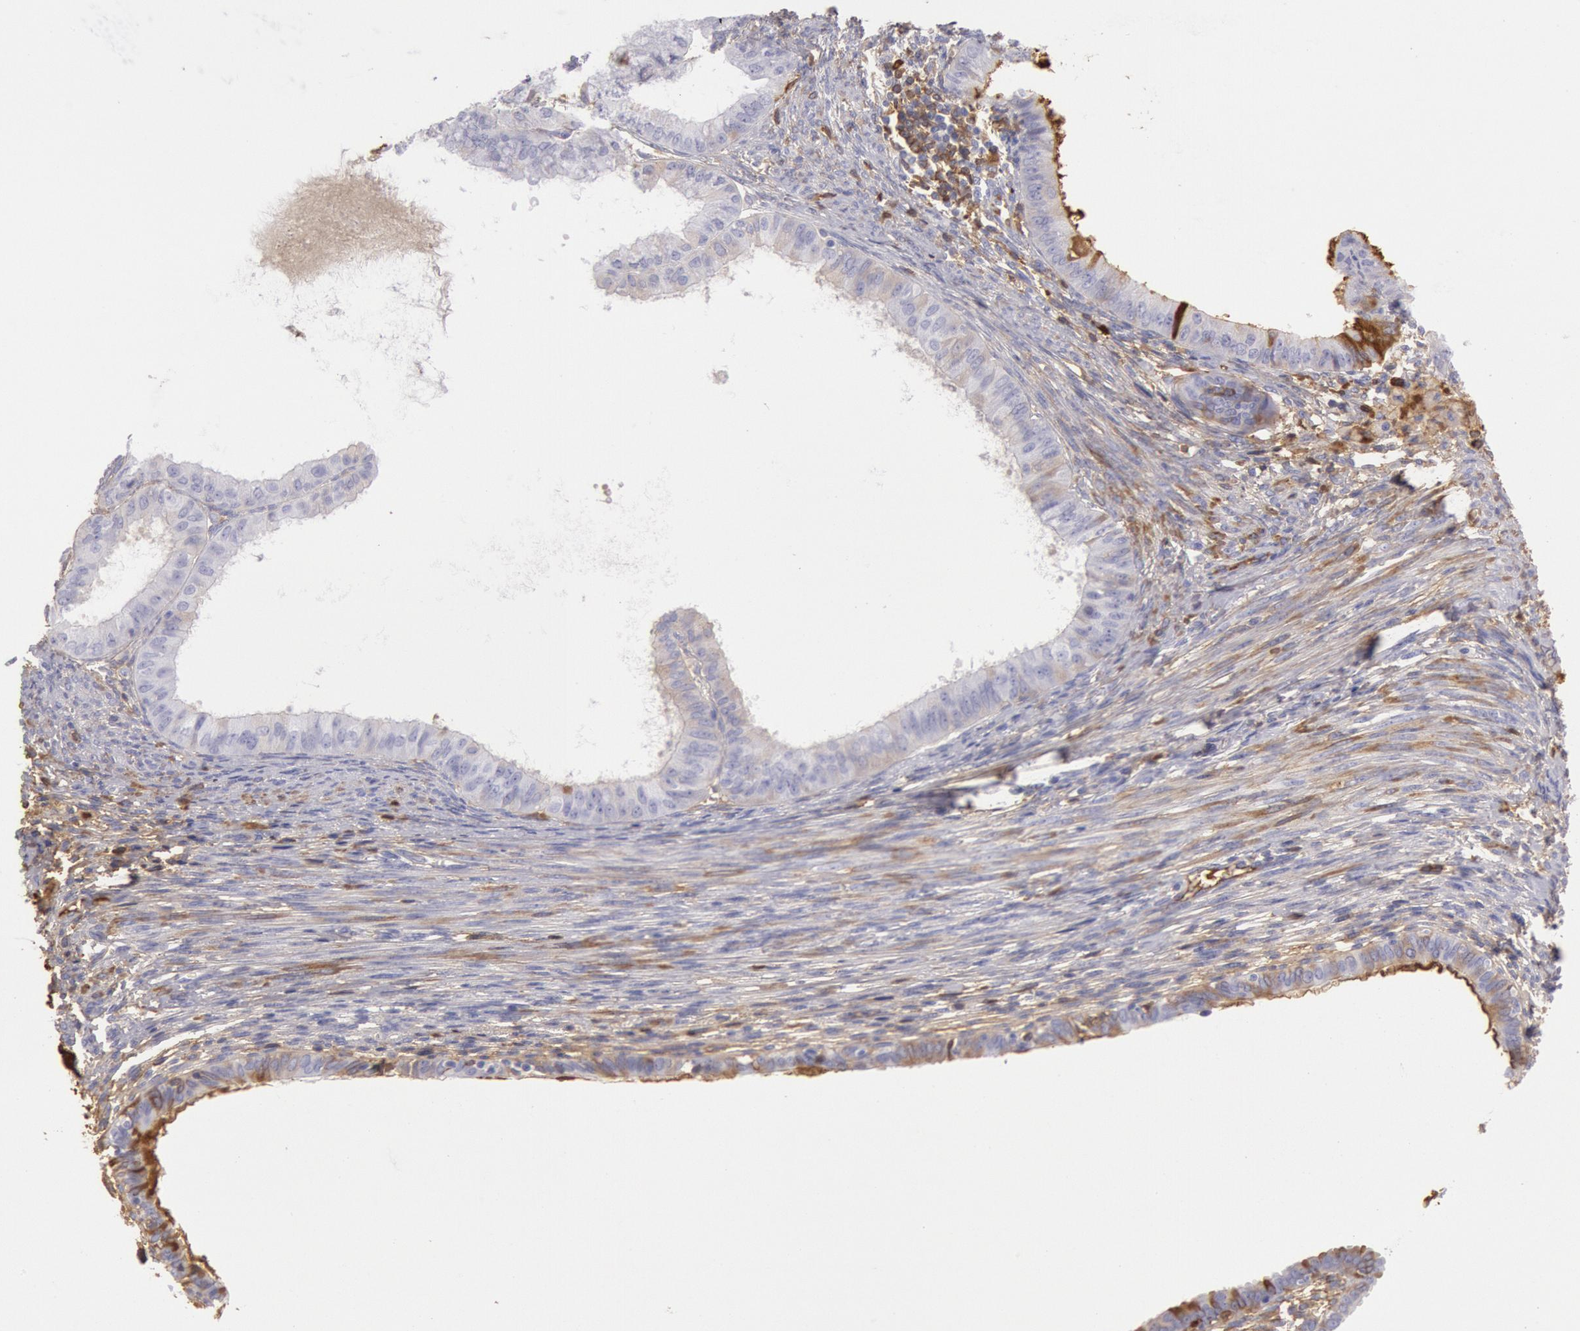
{"staining": {"intensity": "weak", "quantity": "<25%", "location": "cytoplasmic/membranous"}, "tissue": "endometrial cancer", "cell_type": "Tumor cells", "image_type": "cancer", "snomed": [{"axis": "morphology", "description": "Adenocarcinoma, NOS"}, {"axis": "topography", "description": "Endometrium"}], "caption": "DAB (3,3'-diaminobenzidine) immunohistochemical staining of human endometrial cancer (adenocarcinoma) displays no significant staining in tumor cells.", "gene": "IGHG1", "patient": {"sex": "female", "age": 76}}